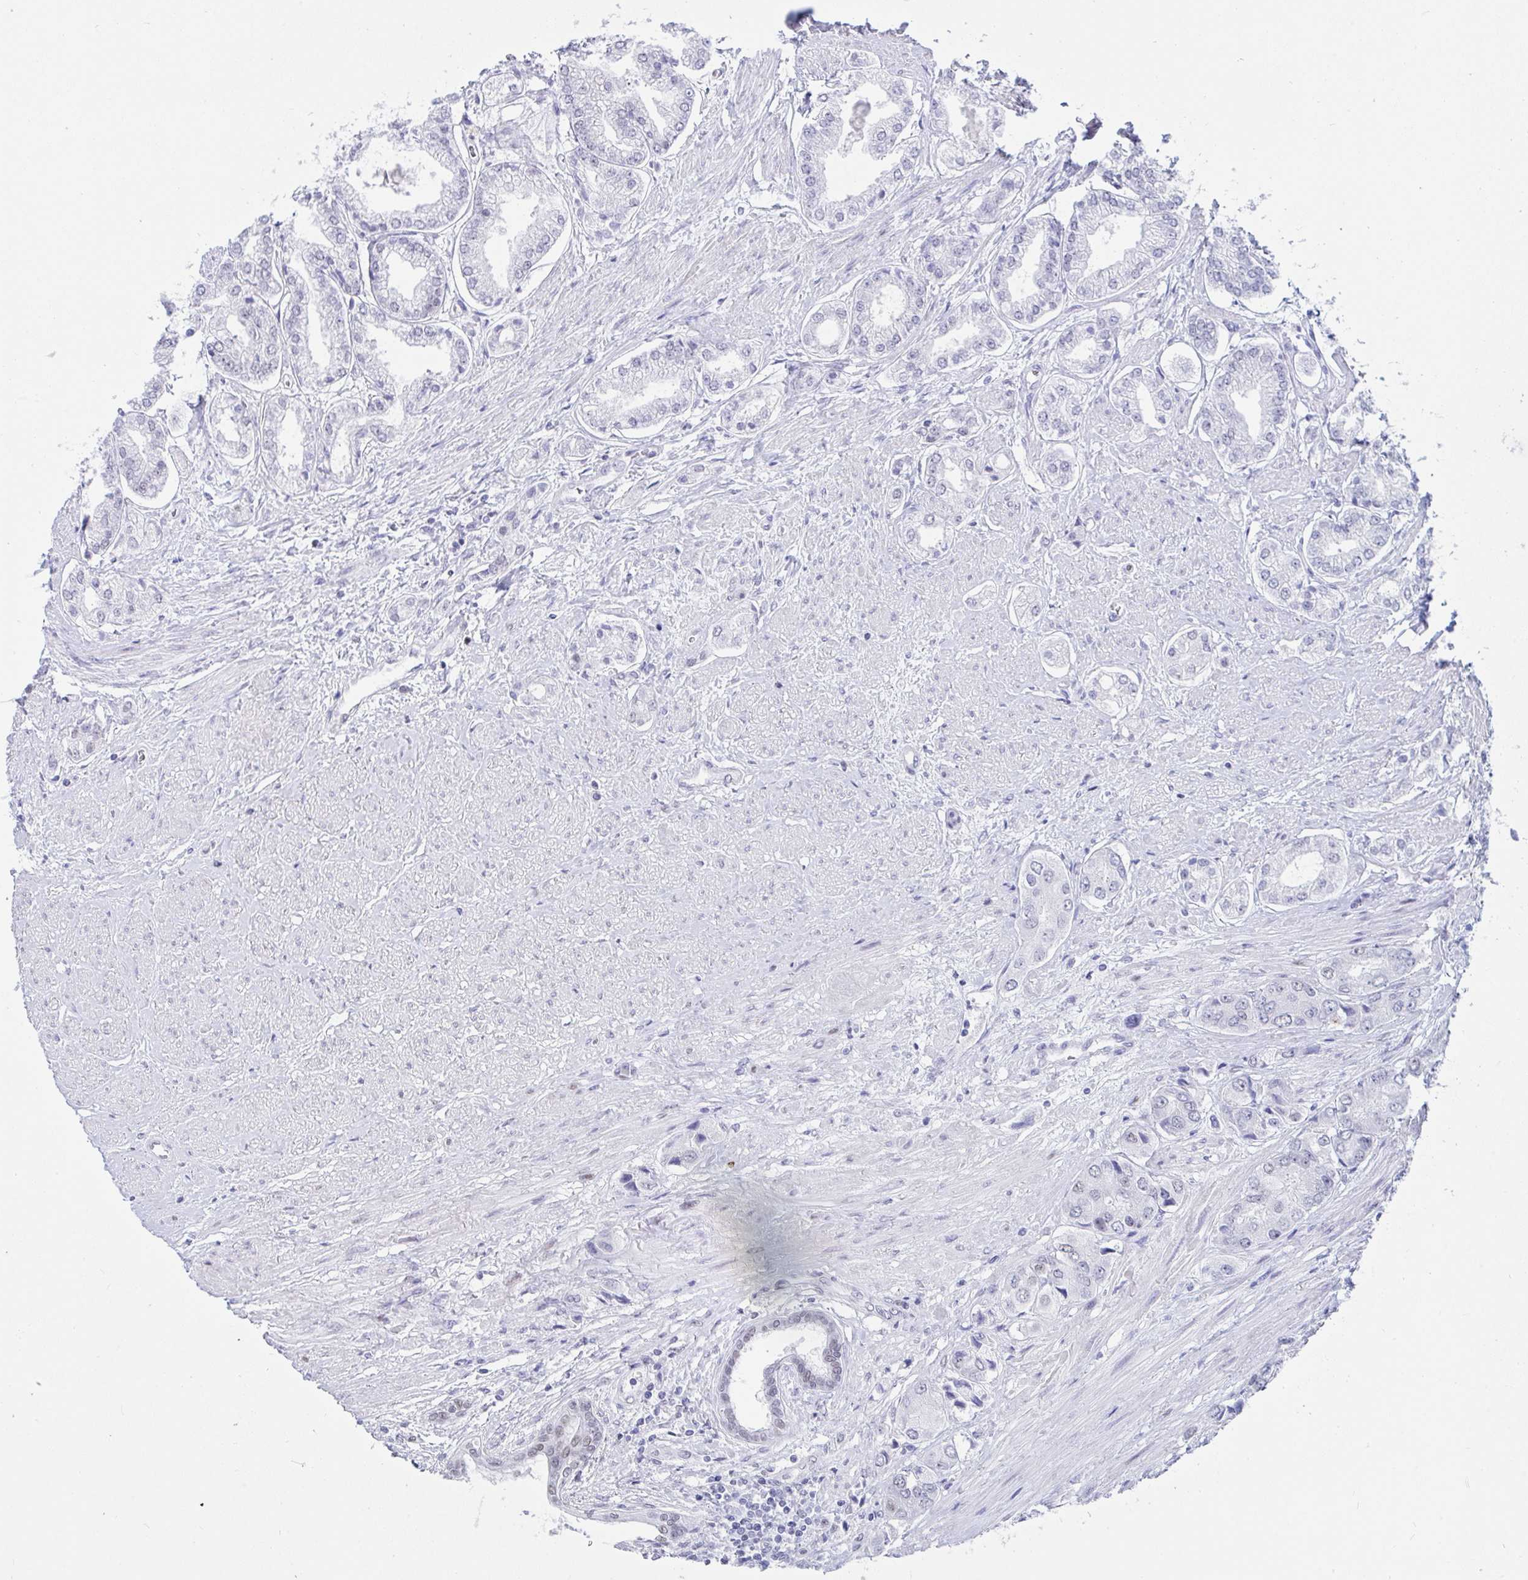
{"staining": {"intensity": "moderate", "quantity": "<25%", "location": "nuclear"}, "tissue": "prostate cancer", "cell_type": "Tumor cells", "image_type": "cancer", "snomed": [{"axis": "morphology", "description": "Adenocarcinoma, Low grade"}, {"axis": "topography", "description": "Prostate"}], "caption": "A photomicrograph showing moderate nuclear expression in approximately <25% of tumor cells in prostate cancer, as visualized by brown immunohistochemical staining.", "gene": "IKZF2", "patient": {"sex": "male", "age": 69}}